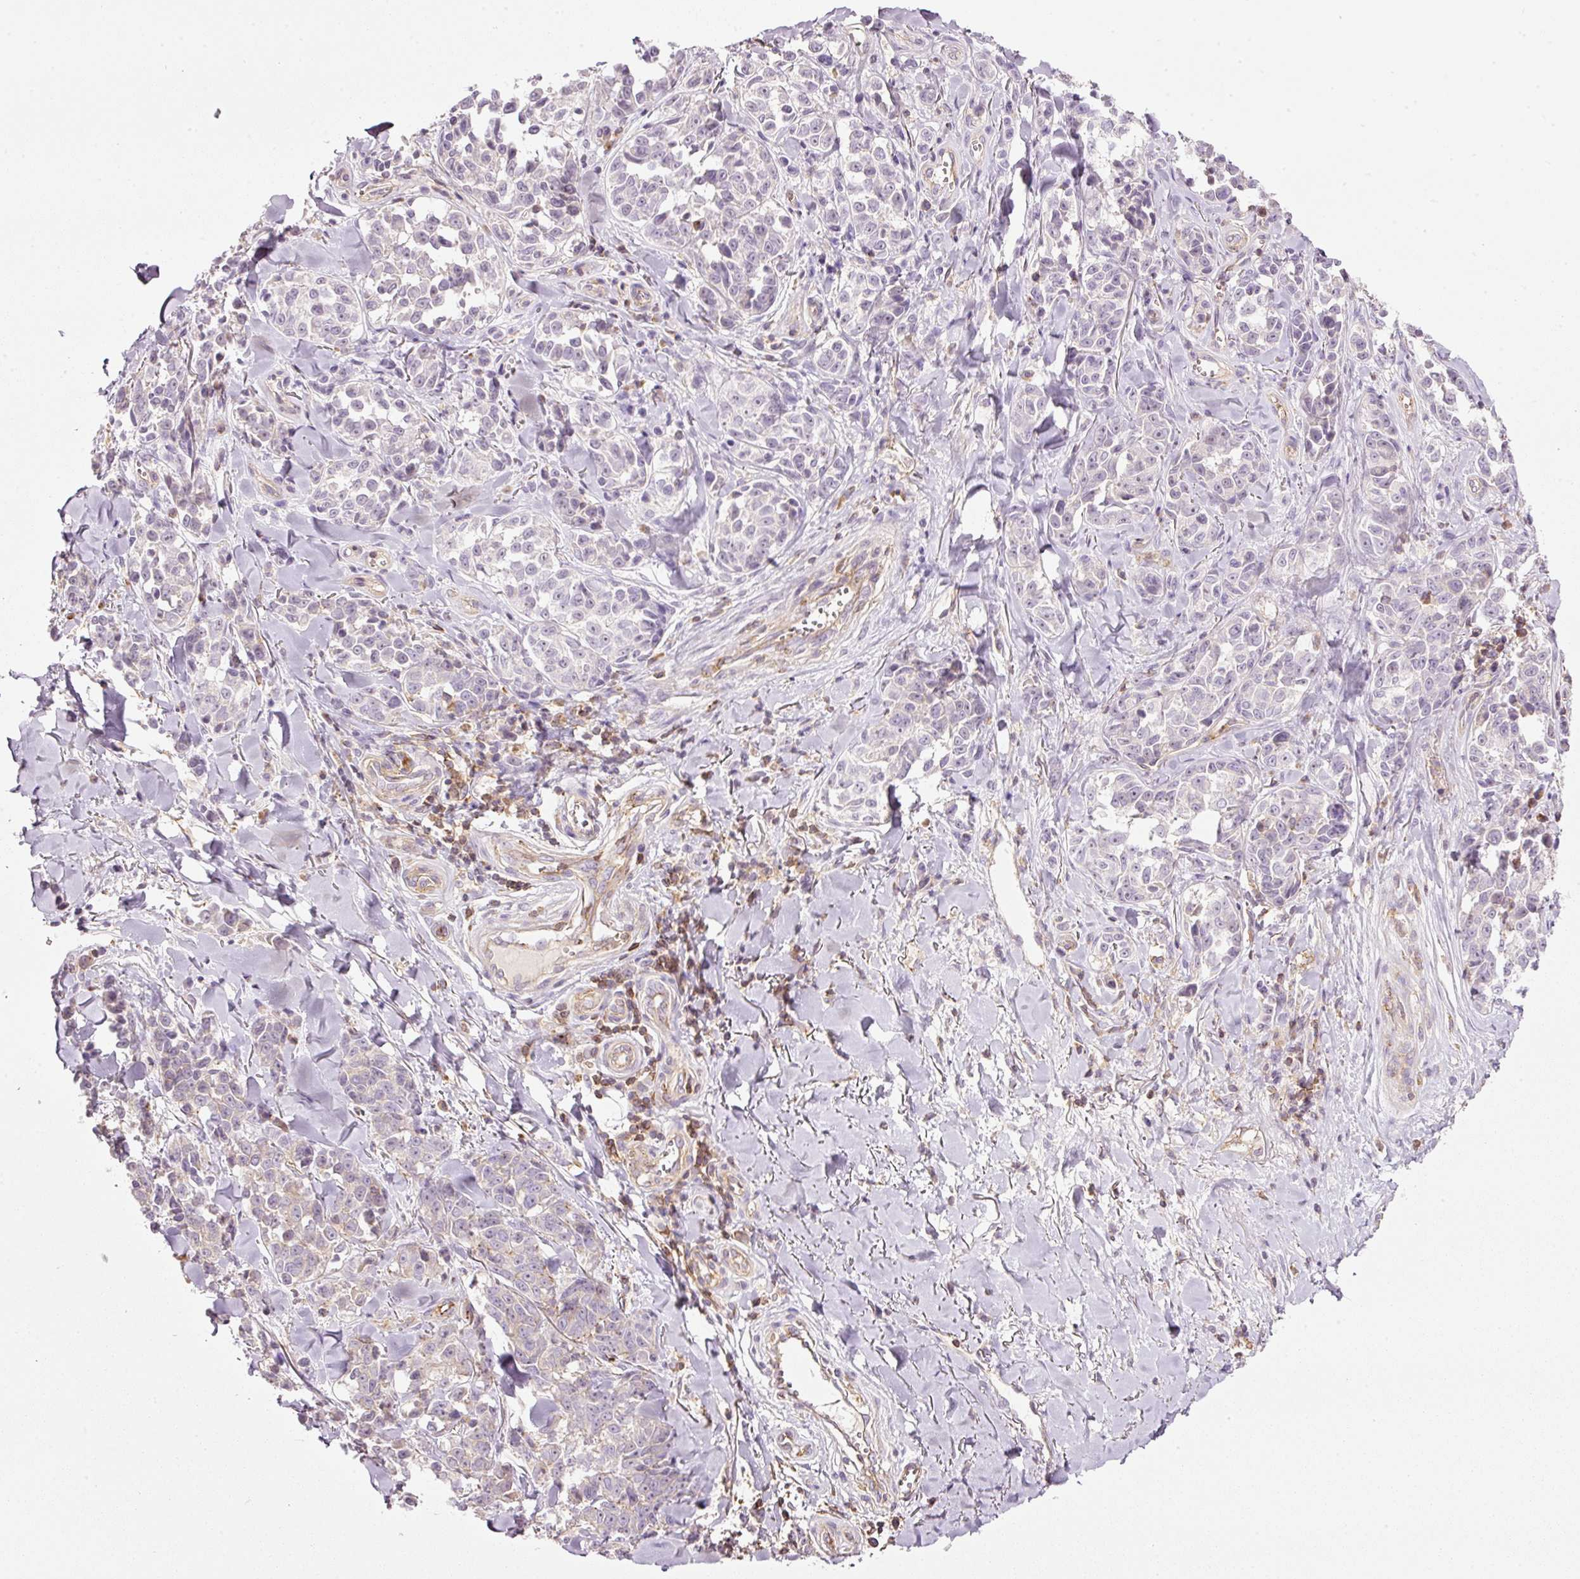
{"staining": {"intensity": "negative", "quantity": "none", "location": "none"}, "tissue": "melanoma", "cell_type": "Tumor cells", "image_type": "cancer", "snomed": [{"axis": "morphology", "description": "Malignant melanoma, NOS"}, {"axis": "topography", "description": "Skin"}], "caption": "Immunohistochemistry (IHC) histopathology image of neoplastic tissue: malignant melanoma stained with DAB exhibits no significant protein staining in tumor cells.", "gene": "SIPA1", "patient": {"sex": "female", "age": 64}}